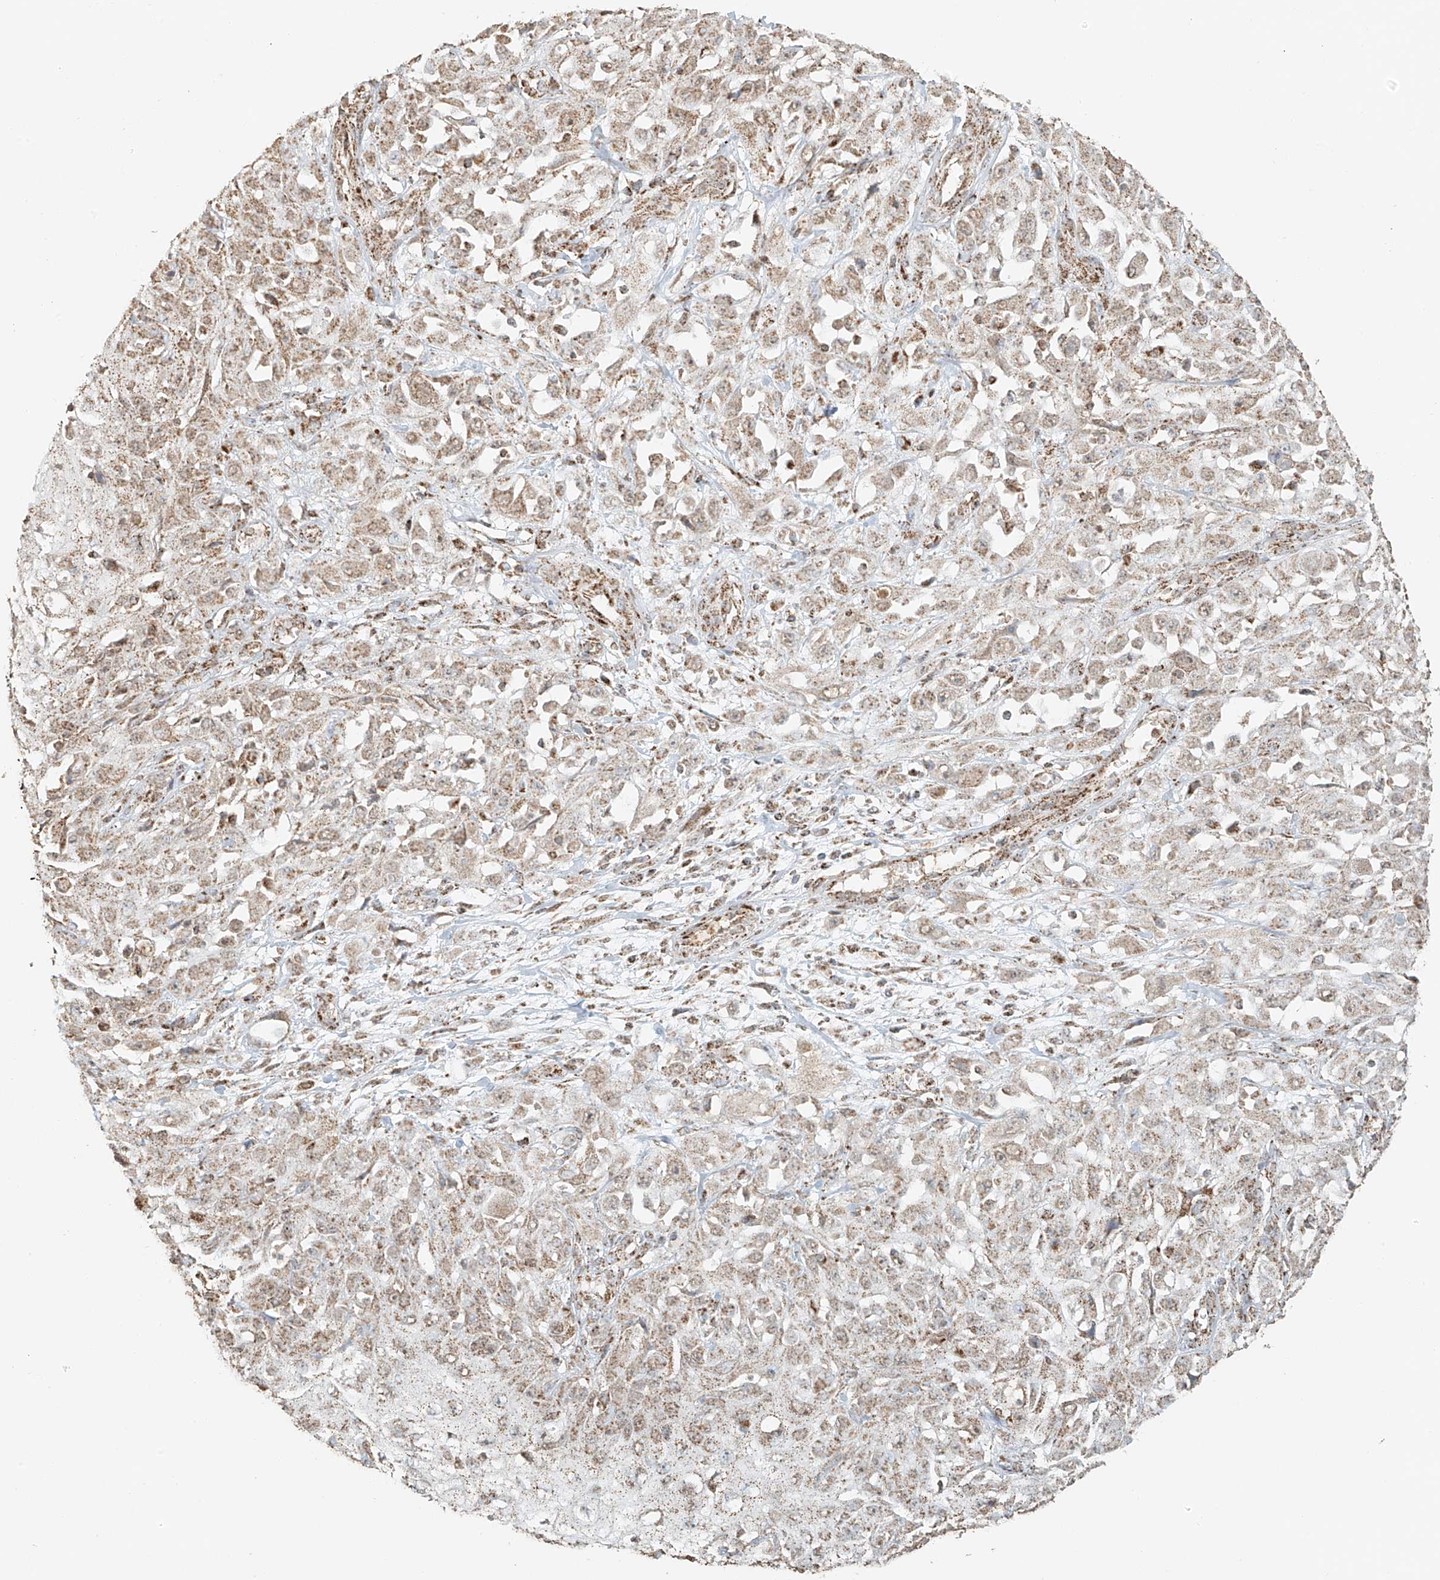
{"staining": {"intensity": "weak", "quantity": "25%-75%", "location": "cytoplasmic/membranous"}, "tissue": "skin cancer", "cell_type": "Tumor cells", "image_type": "cancer", "snomed": [{"axis": "morphology", "description": "Squamous cell carcinoma, NOS"}, {"axis": "morphology", "description": "Squamous cell carcinoma, metastatic, NOS"}, {"axis": "topography", "description": "Skin"}, {"axis": "topography", "description": "Lymph node"}], "caption": "DAB (3,3'-diaminobenzidine) immunohistochemical staining of human skin cancer shows weak cytoplasmic/membranous protein staining in approximately 25%-75% of tumor cells.", "gene": "MIPEP", "patient": {"sex": "male", "age": 75}}